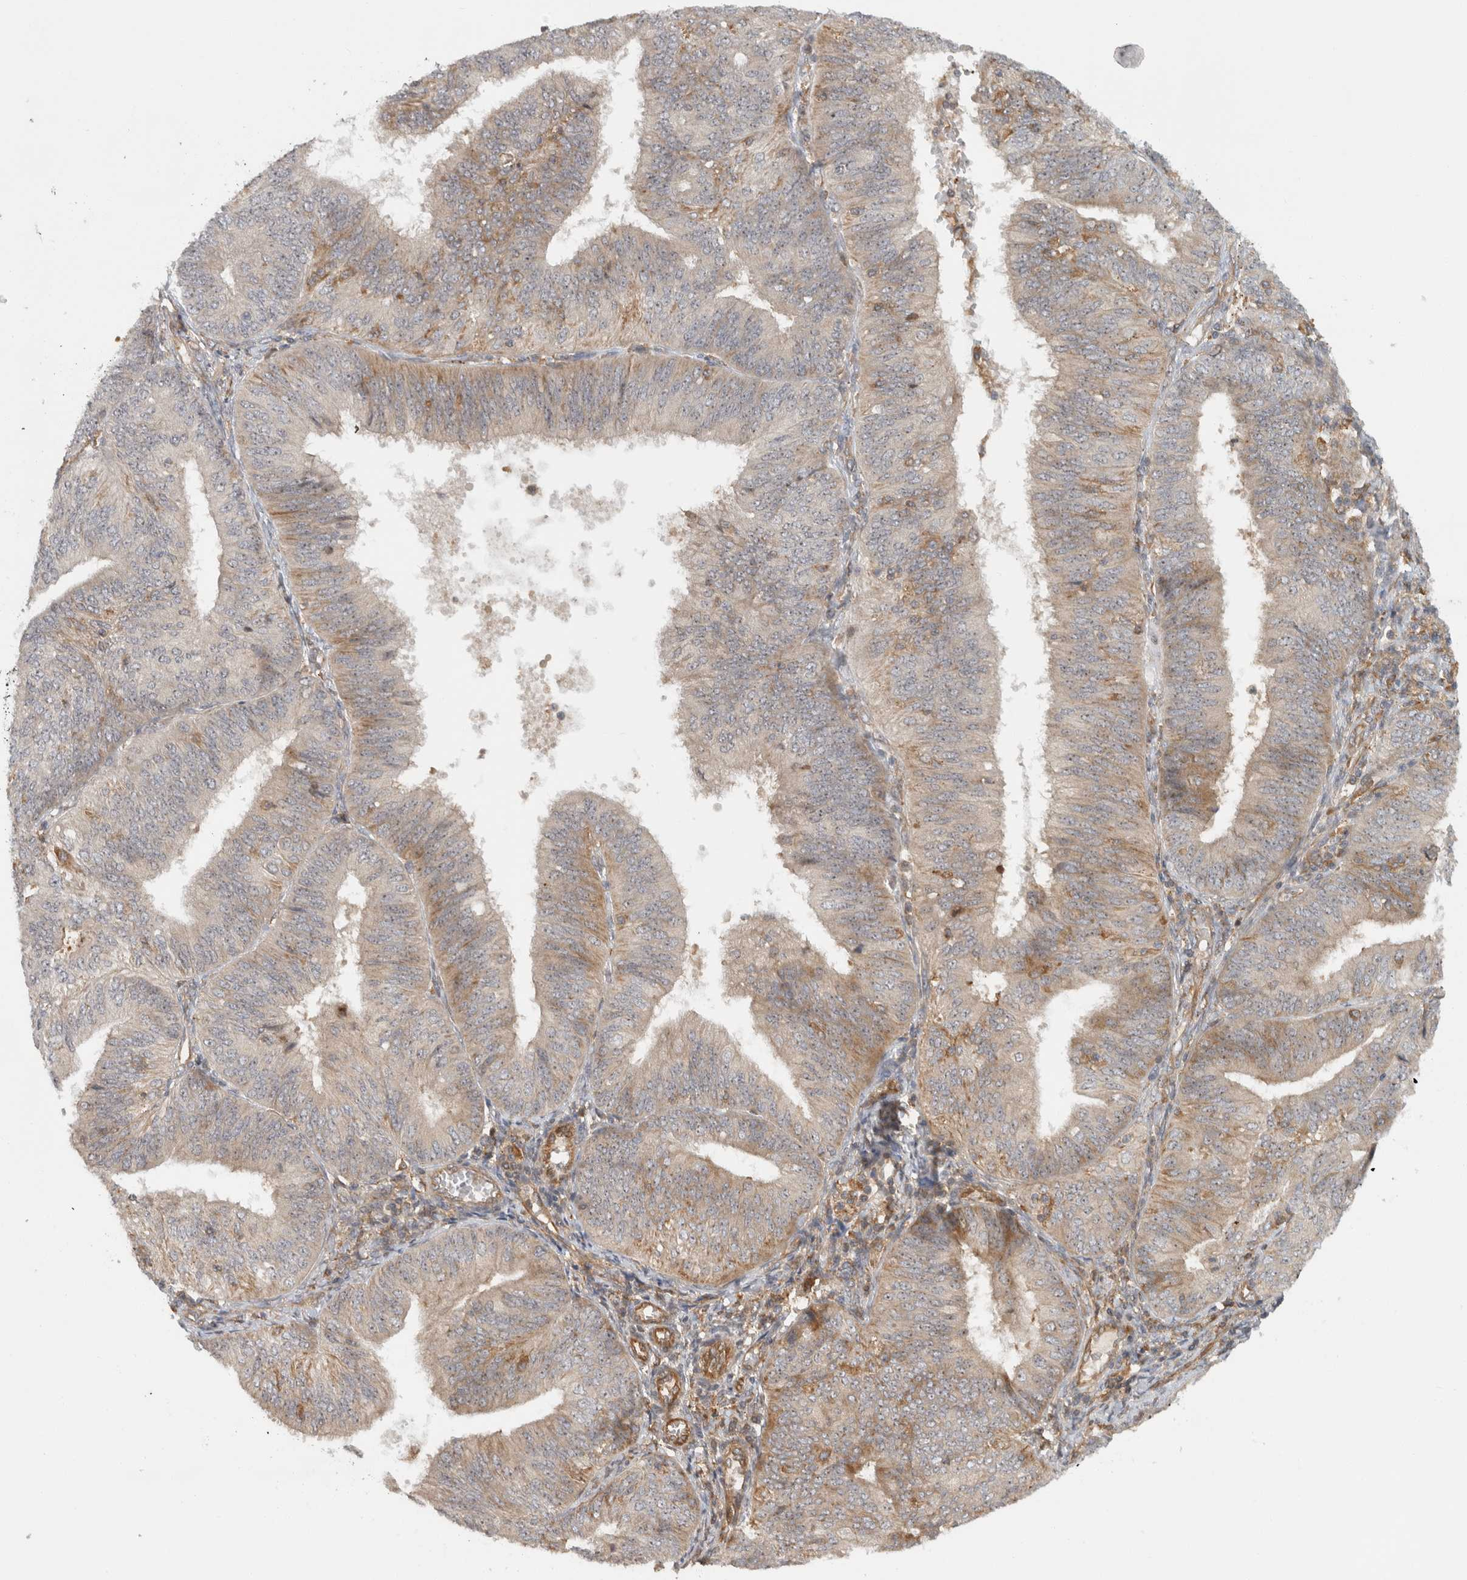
{"staining": {"intensity": "weak", "quantity": "<25%", "location": "cytoplasmic/membranous"}, "tissue": "endometrial cancer", "cell_type": "Tumor cells", "image_type": "cancer", "snomed": [{"axis": "morphology", "description": "Adenocarcinoma, NOS"}, {"axis": "topography", "description": "Endometrium"}], "caption": "Tumor cells show no significant protein expression in endometrial adenocarcinoma.", "gene": "WASF2", "patient": {"sex": "female", "age": 58}}